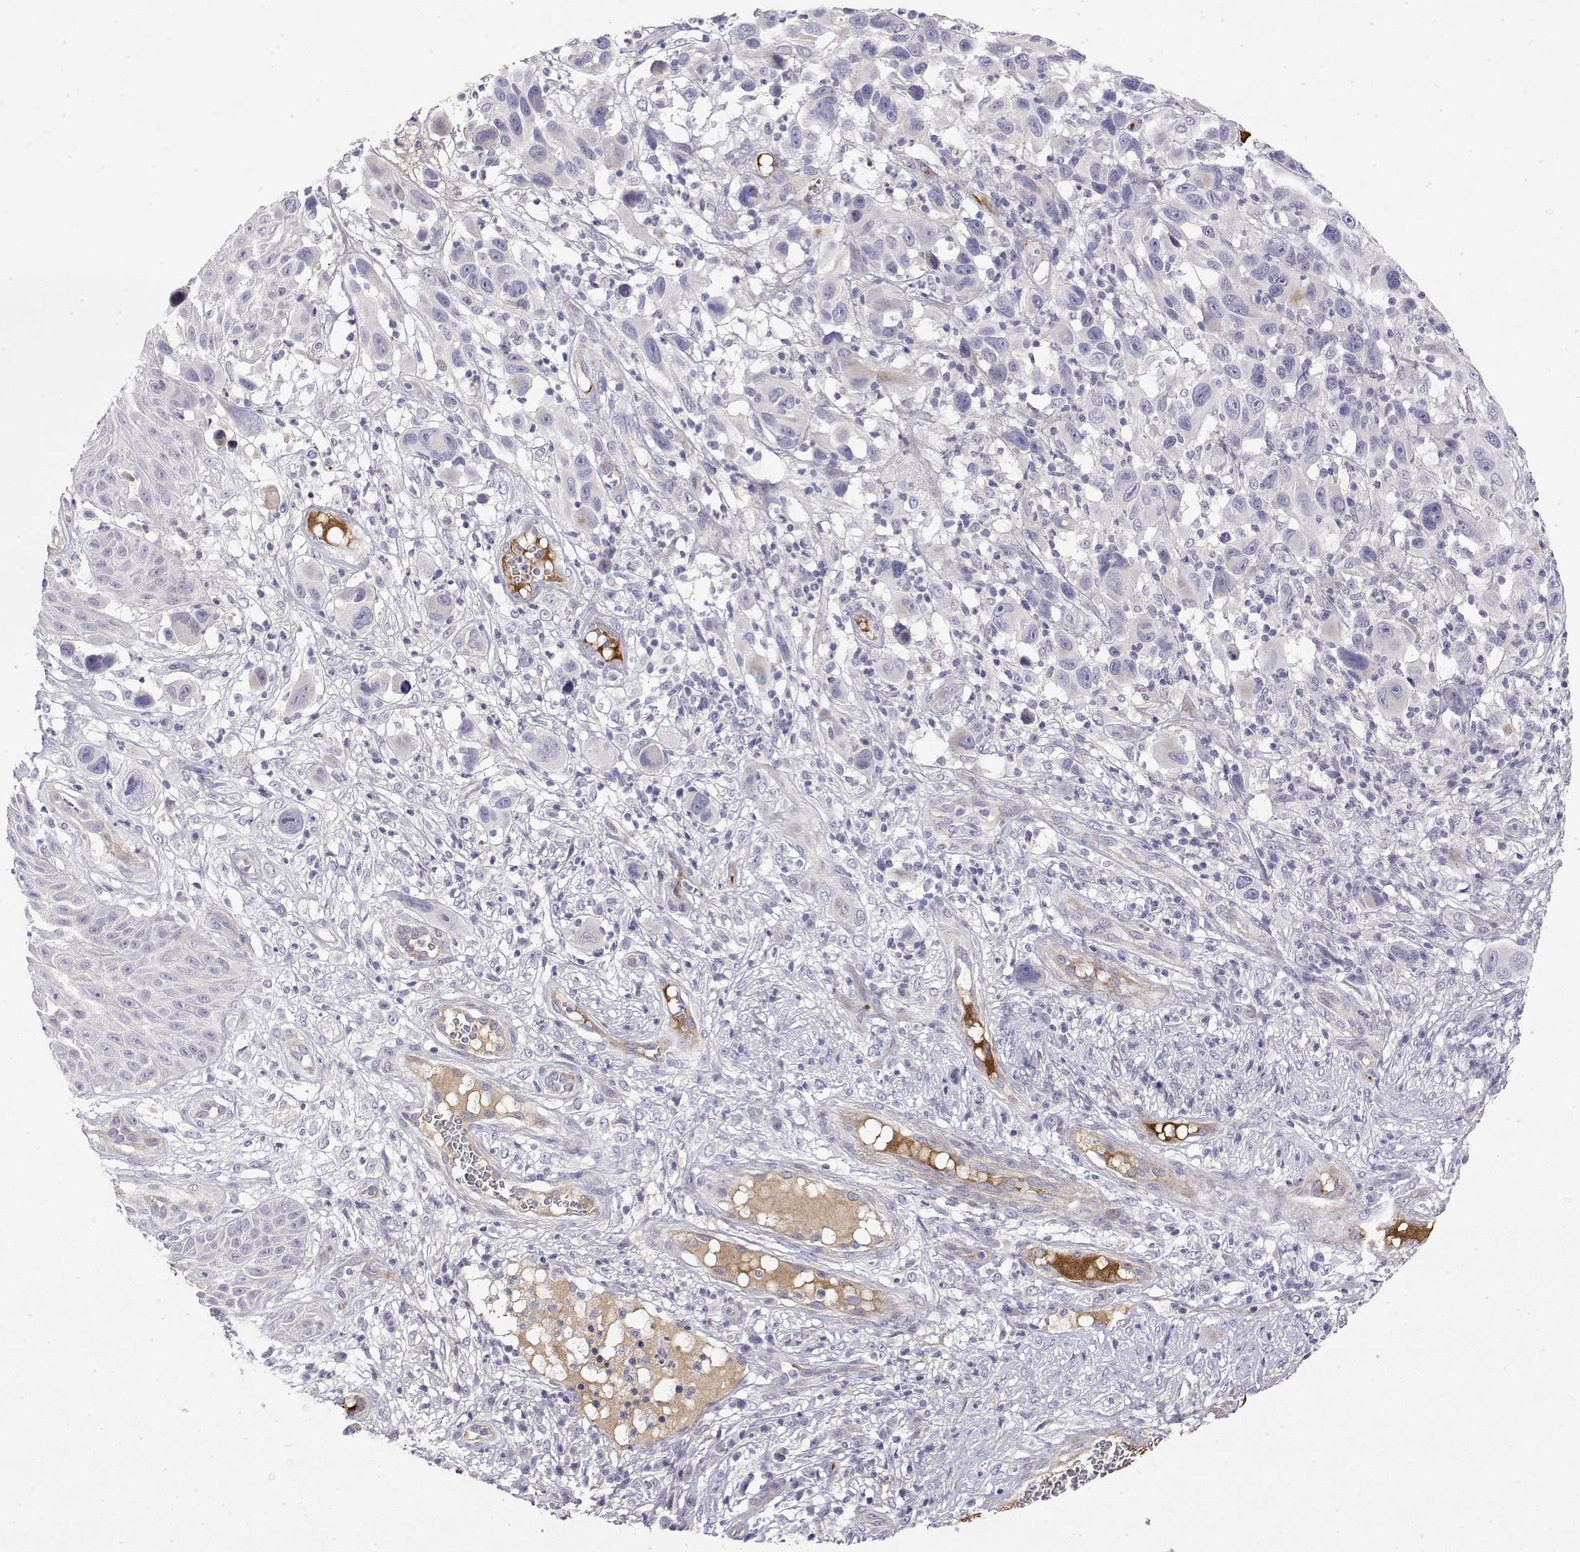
{"staining": {"intensity": "negative", "quantity": "none", "location": "none"}, "tissue": "melanoma", "cell_type": "Tumor cells", "image_type": "cancer", "snomed": [{"axis": "morphology", "description": "Malignant melanoma, NOS"}, {"axis": "topography", "description": "Skin"}], "caption": "IHC micrograph of human malignant melanoma stained for a protein (brown), which exhibits no positivity in tumor cells.", "gene": "GGACT", "patient": {"sex": "male", "age": 53}}